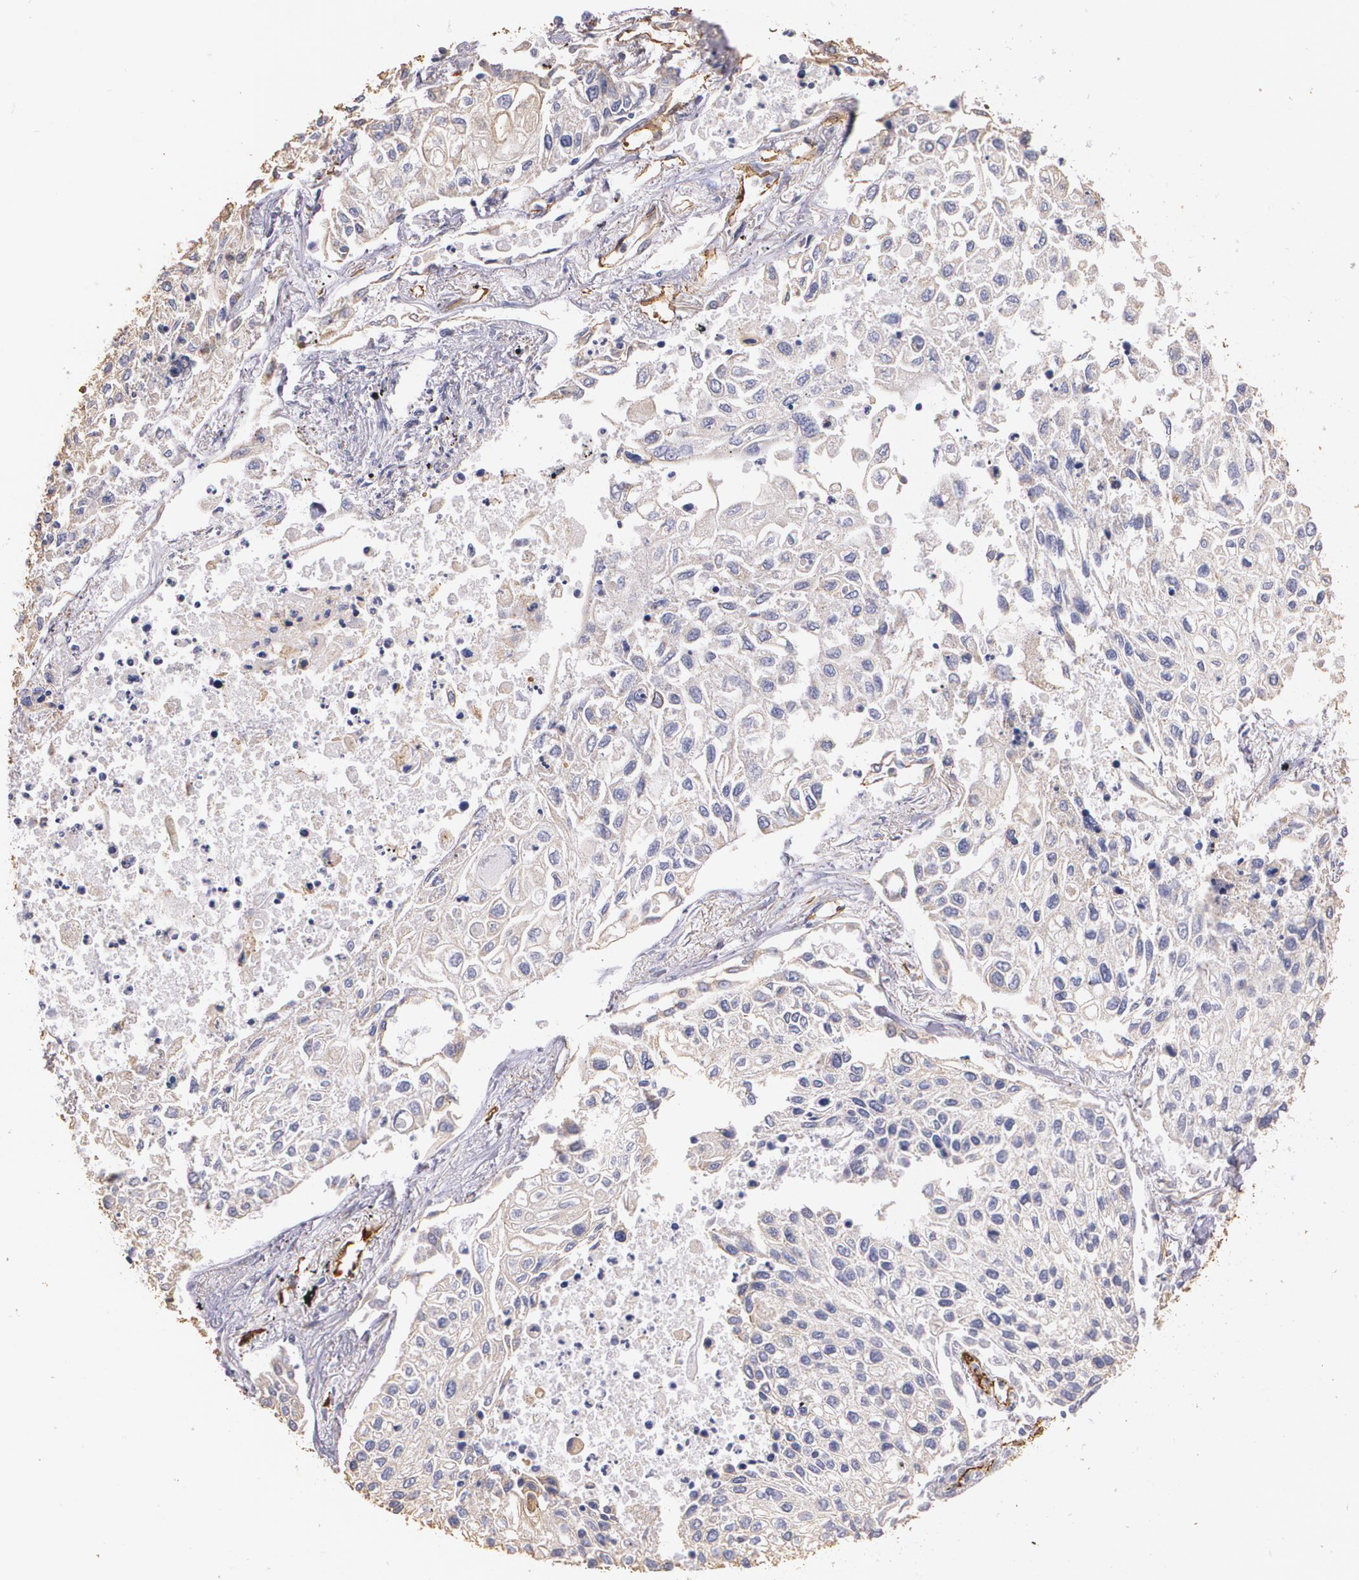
{"staining": {"intensity": "moderate", "quantity": ">75%", "location": "cytoplasmic/membranous"}, "tissue": "lung cancer", "cell_type": "Tumor cells", "image_type": "cancer", "snomed": [{"axis": "morphology", "description": "Squamous cell carcinoma, NOS"}, {"axis": "topography", "description": "Lung"}], "caption": "Protein analysis of lung squamous cell carcinoma tissue shows moderate cytoplasmic/membranous expression in about >75% of tumor cells. Using DAB (brown) and hematoxylin (blue) stains, captured at high magnification using brightfield microscopy.", "gene": "TJP1", "patient": {"sex": "male", "age": 75}}